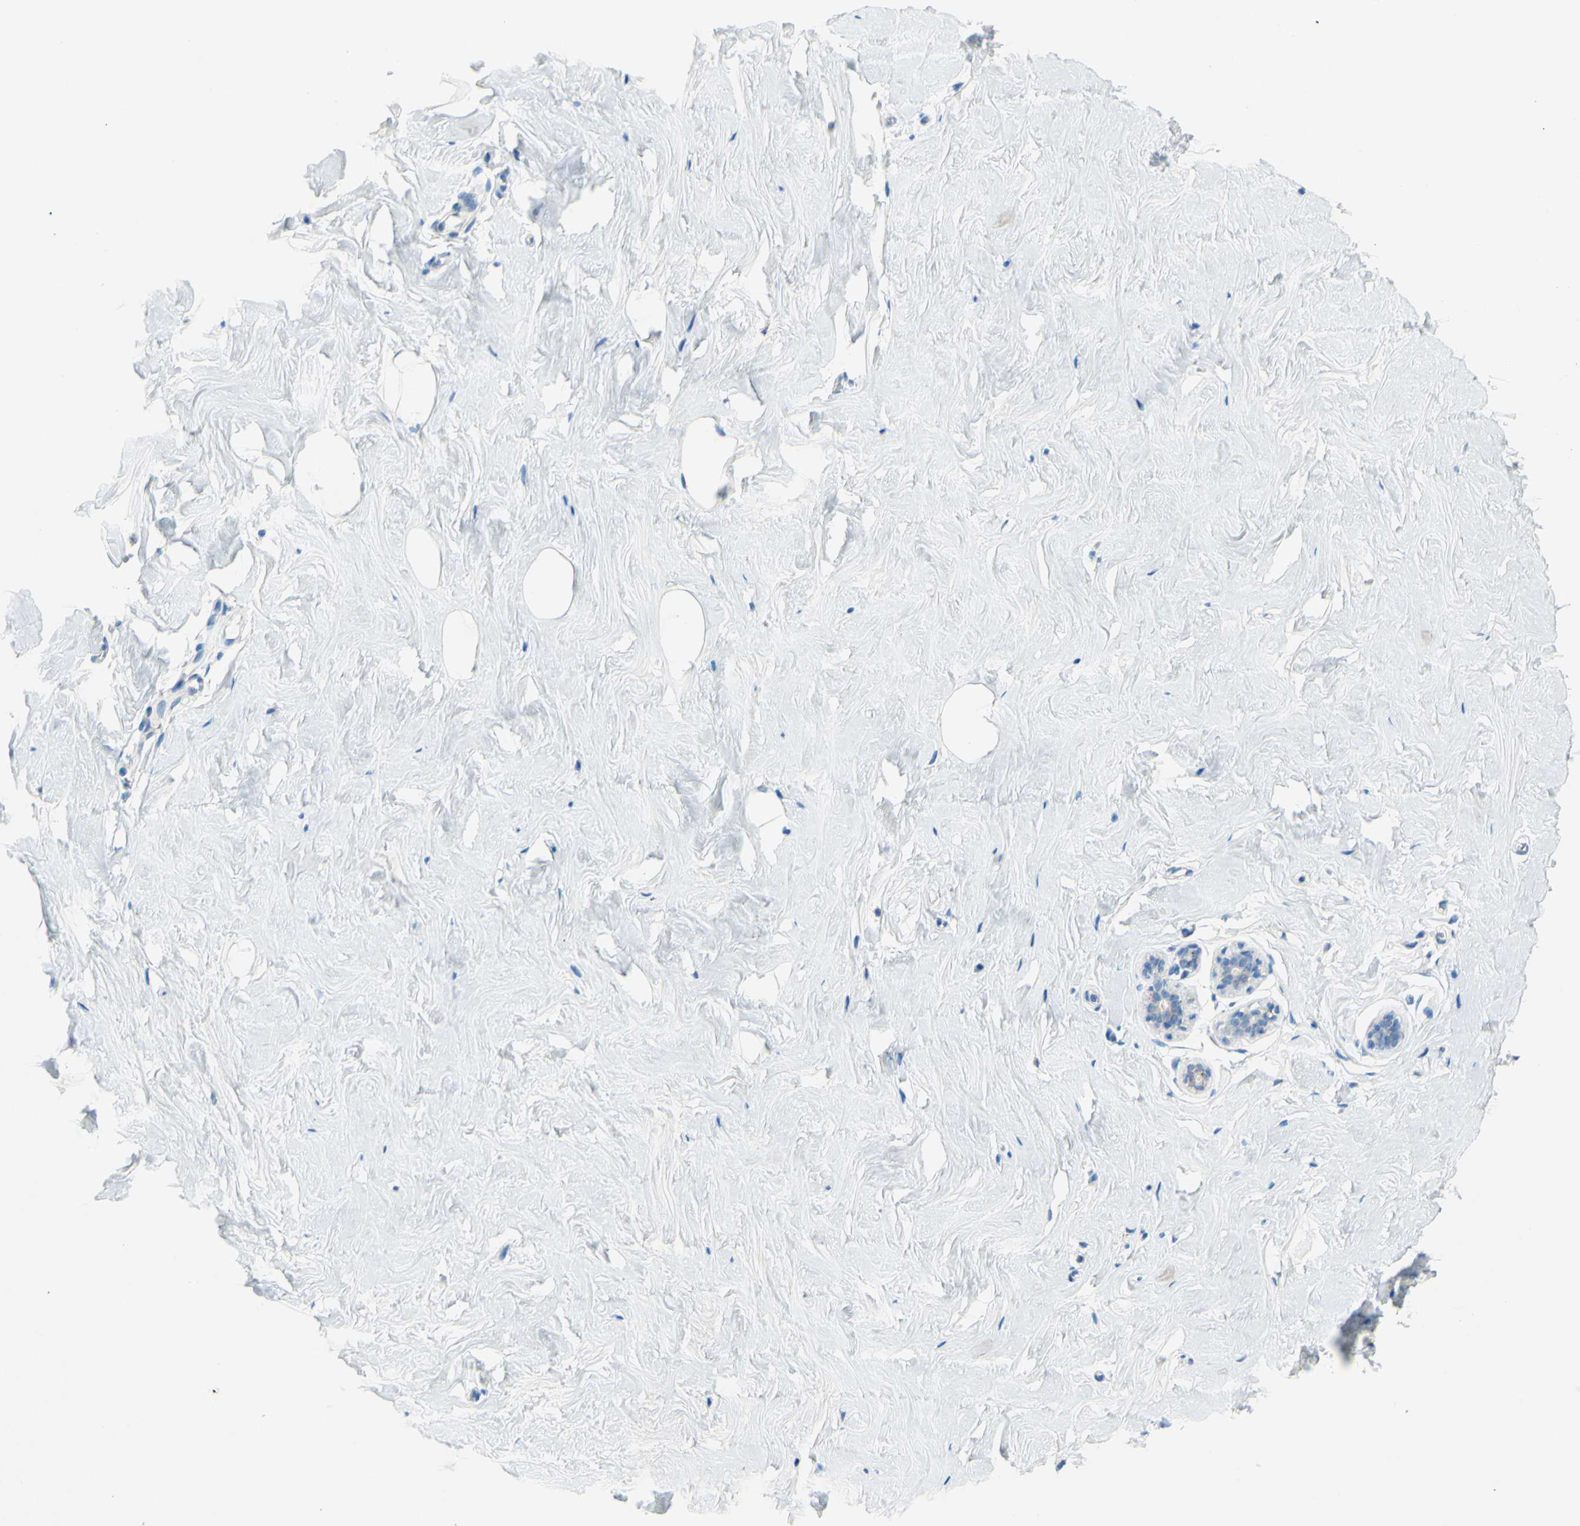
{"staining": {"intensity": "negative", "quantity": "none", "location": "none"}, "tissue": "breast", "cell_type": "Adipocytes", "image_type": "normal", "snomed": [{"axis": "morphology", "description": "Normal tissue, NOS"}, {"axis": "topography", "description": "Breast"}], "caption": "Micrograph shows no protein positivity in adipocytes of normal breast.", "gene": "CDH10", "patient": {"sex": "female", "age": 75}}